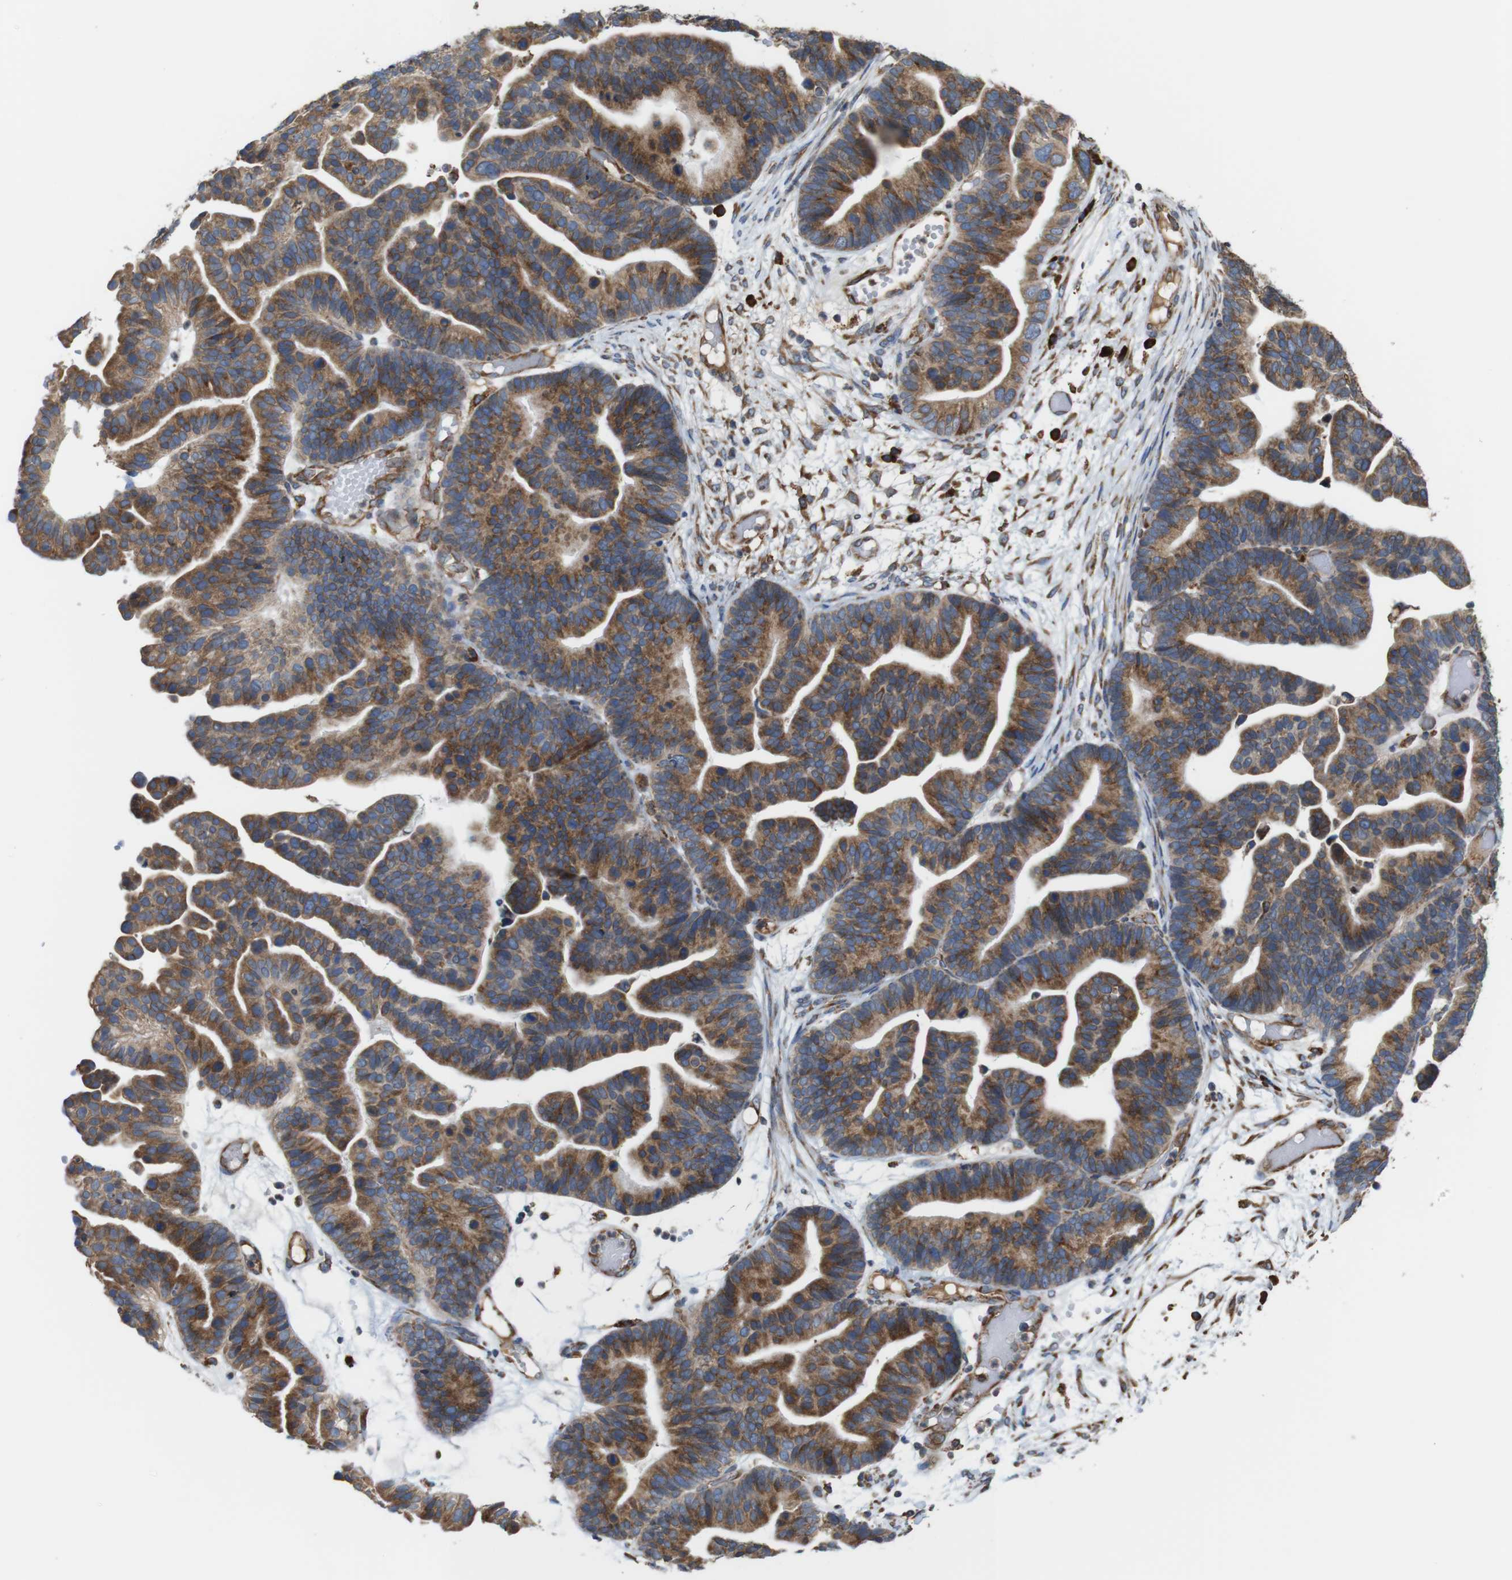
{"staining": {"intensity": "moderate", "quantity": ">75%", "location": "cytoplasmic/membranous"}, "tissue": "ovarian cancer", "cell_type": "Tumor cells", "image_type": "cancer", "snomed": [{"axis": "morphology", "description": "Cystadenocarcinoma, serous, NOS"}, {"axis": "topography", "description": "Ovary"}], "caption": "Ovarian cancer stained for a protein (brown) reveals moderate cytoplasmic/membranous positive positivity in about >75% of tumor cells.", "gene": "UGGT1", "patient": {"sex": "female", "age": 56}}